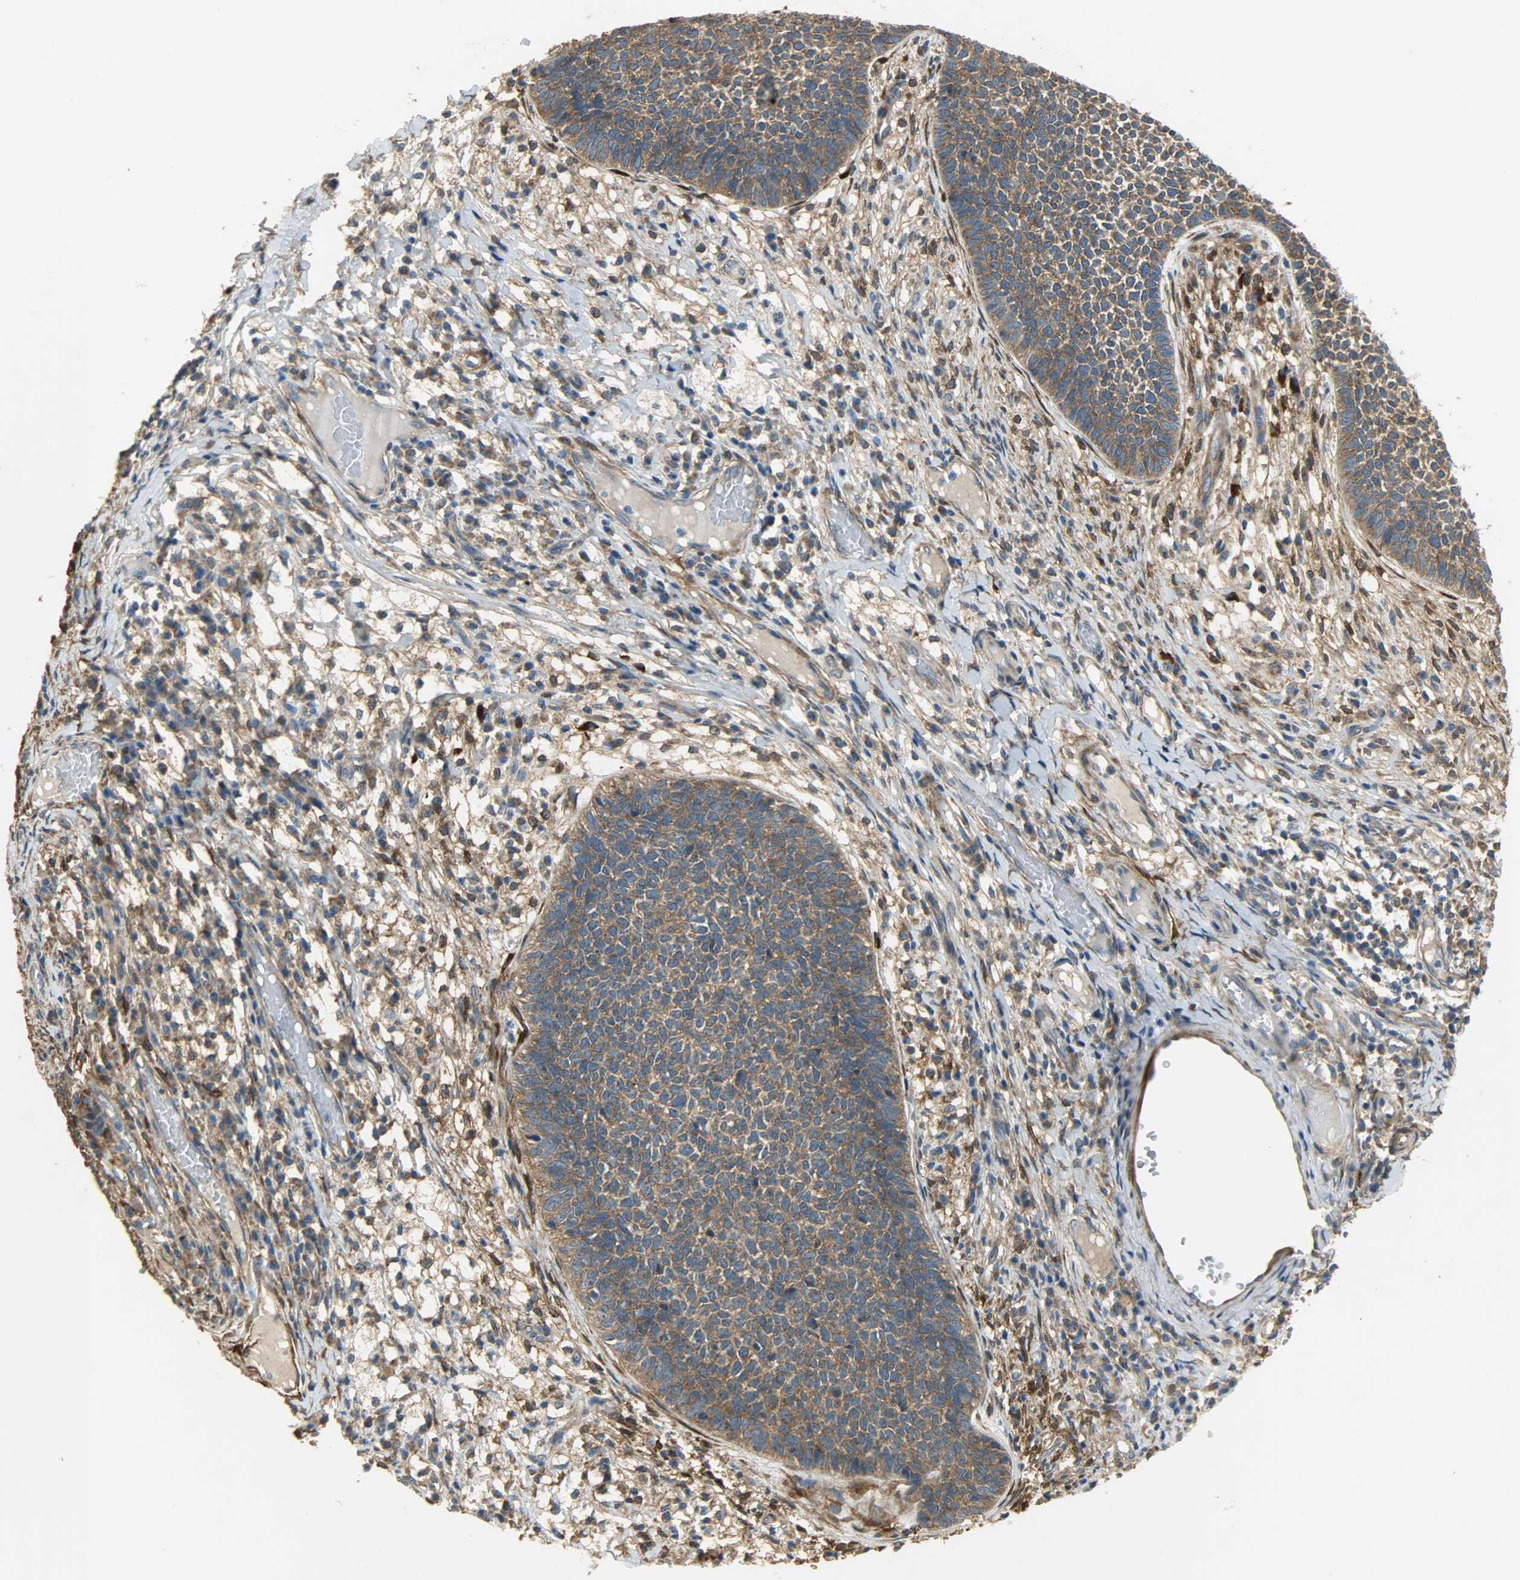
{"staining": {"intensity": "strong", "quantity": ">75%", "location": "cytoplasmic/membranous"}, "tissue": "skin cancer", "cell_type": "Tumor cells", "image_type": "cancer", "snomed": [{"axis": "morphology", "description": "Basal cell carcinoma"}, {"axis": "topography", "description": "Skin"}], "caption": "Tumor cells reveal strong cytoplasmic/membranous staining in about >75% of cells in basal cell carcinoma (skin).", "gene": "C1orf198", "patient": {"sex": "female", "age": 84}}